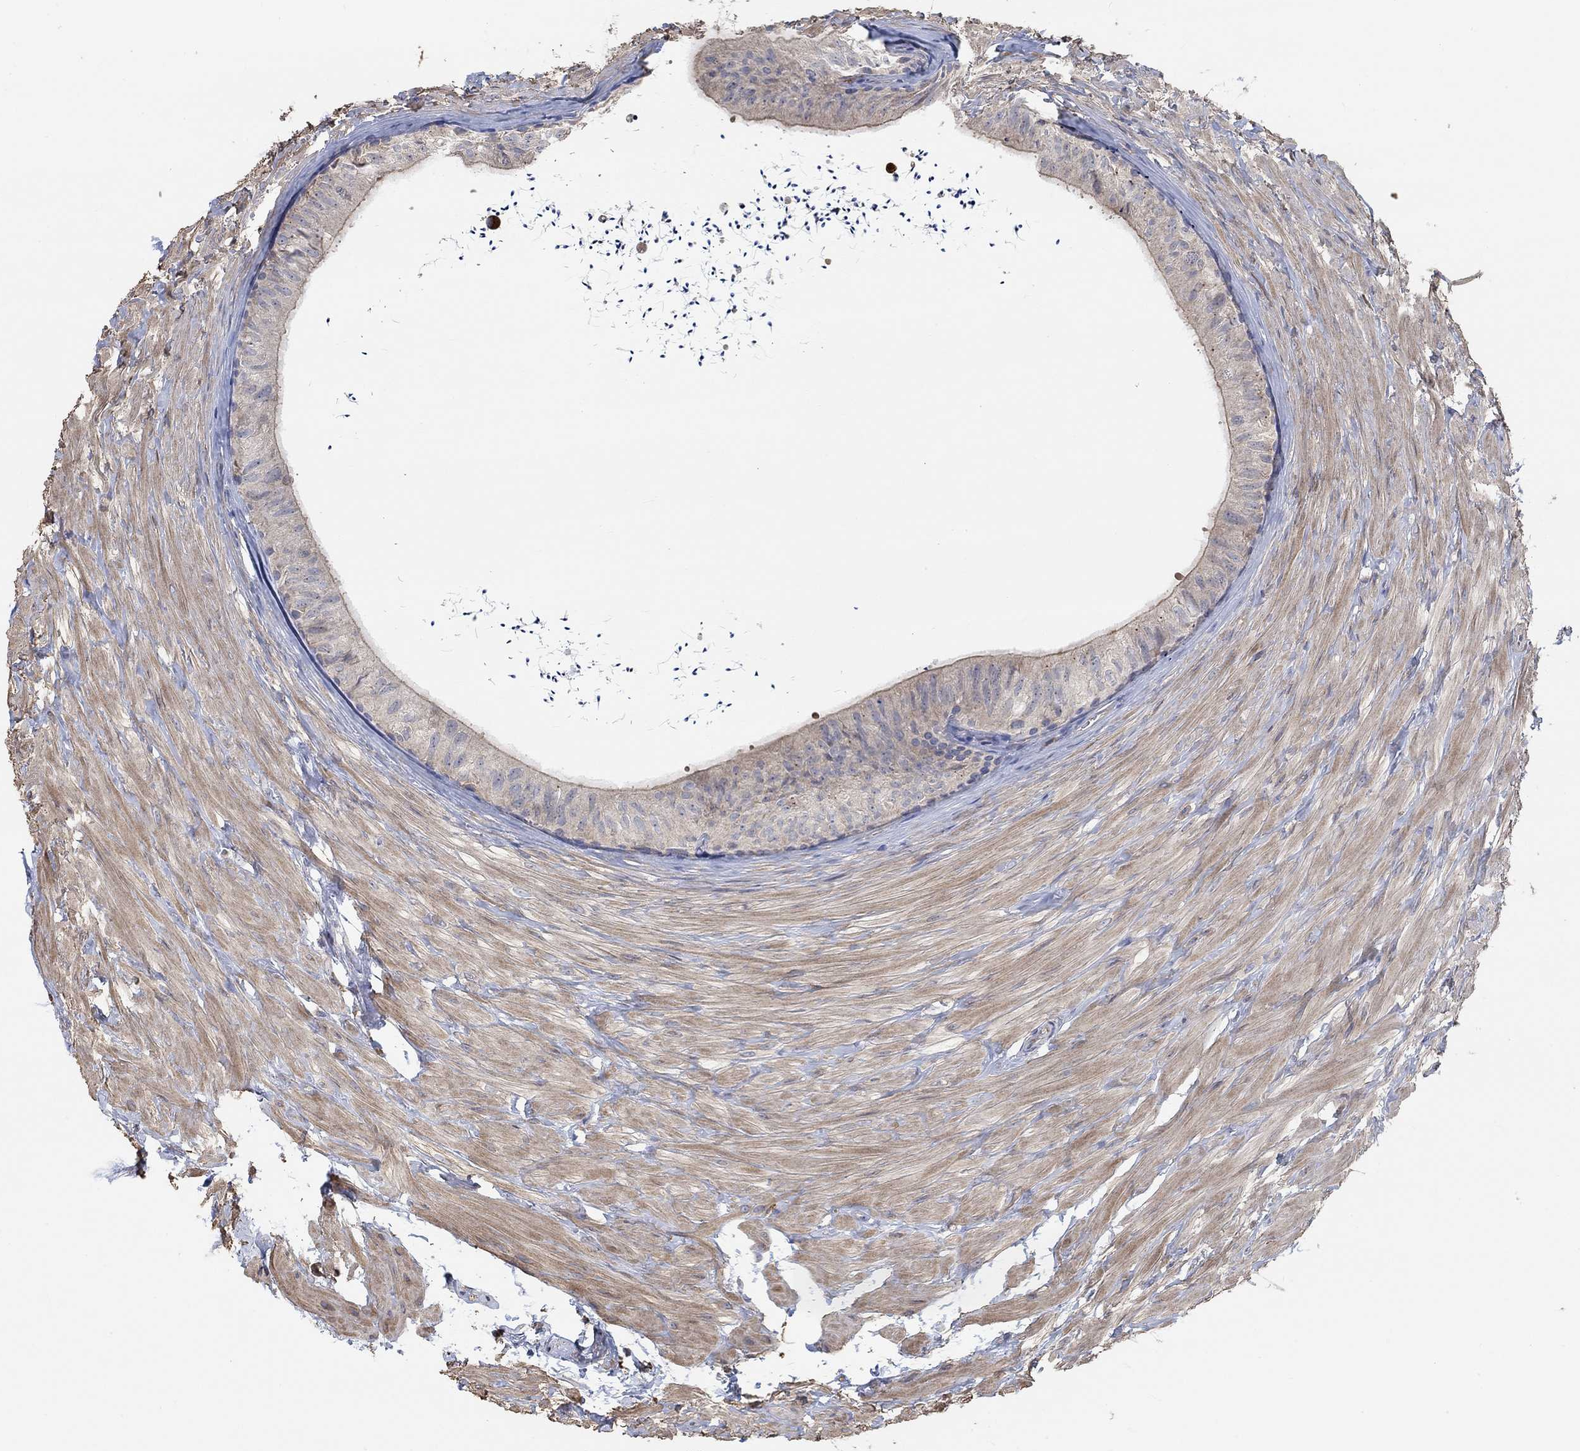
{"staining": {"intensity": "weak", "quantity": "25%-75%", "location": "cytoplasmic/membranous"}, "tissue": "epididymis", "cell_type": "Glandular cells", "image_type": "normal", "snomed": [{"axis": "morphology", "description": "Normal tissue, NOS"}, {"axis": "topography", "description": "Epididymis"}], "caption": "Weak cytoplasmic/membranous protein staining is identified in about 25%-75% of glandular cells in epididymis. Nuclei are stained in blue.", "gene": "SYT16", "patient": {"sex": "male", "age": 32}}